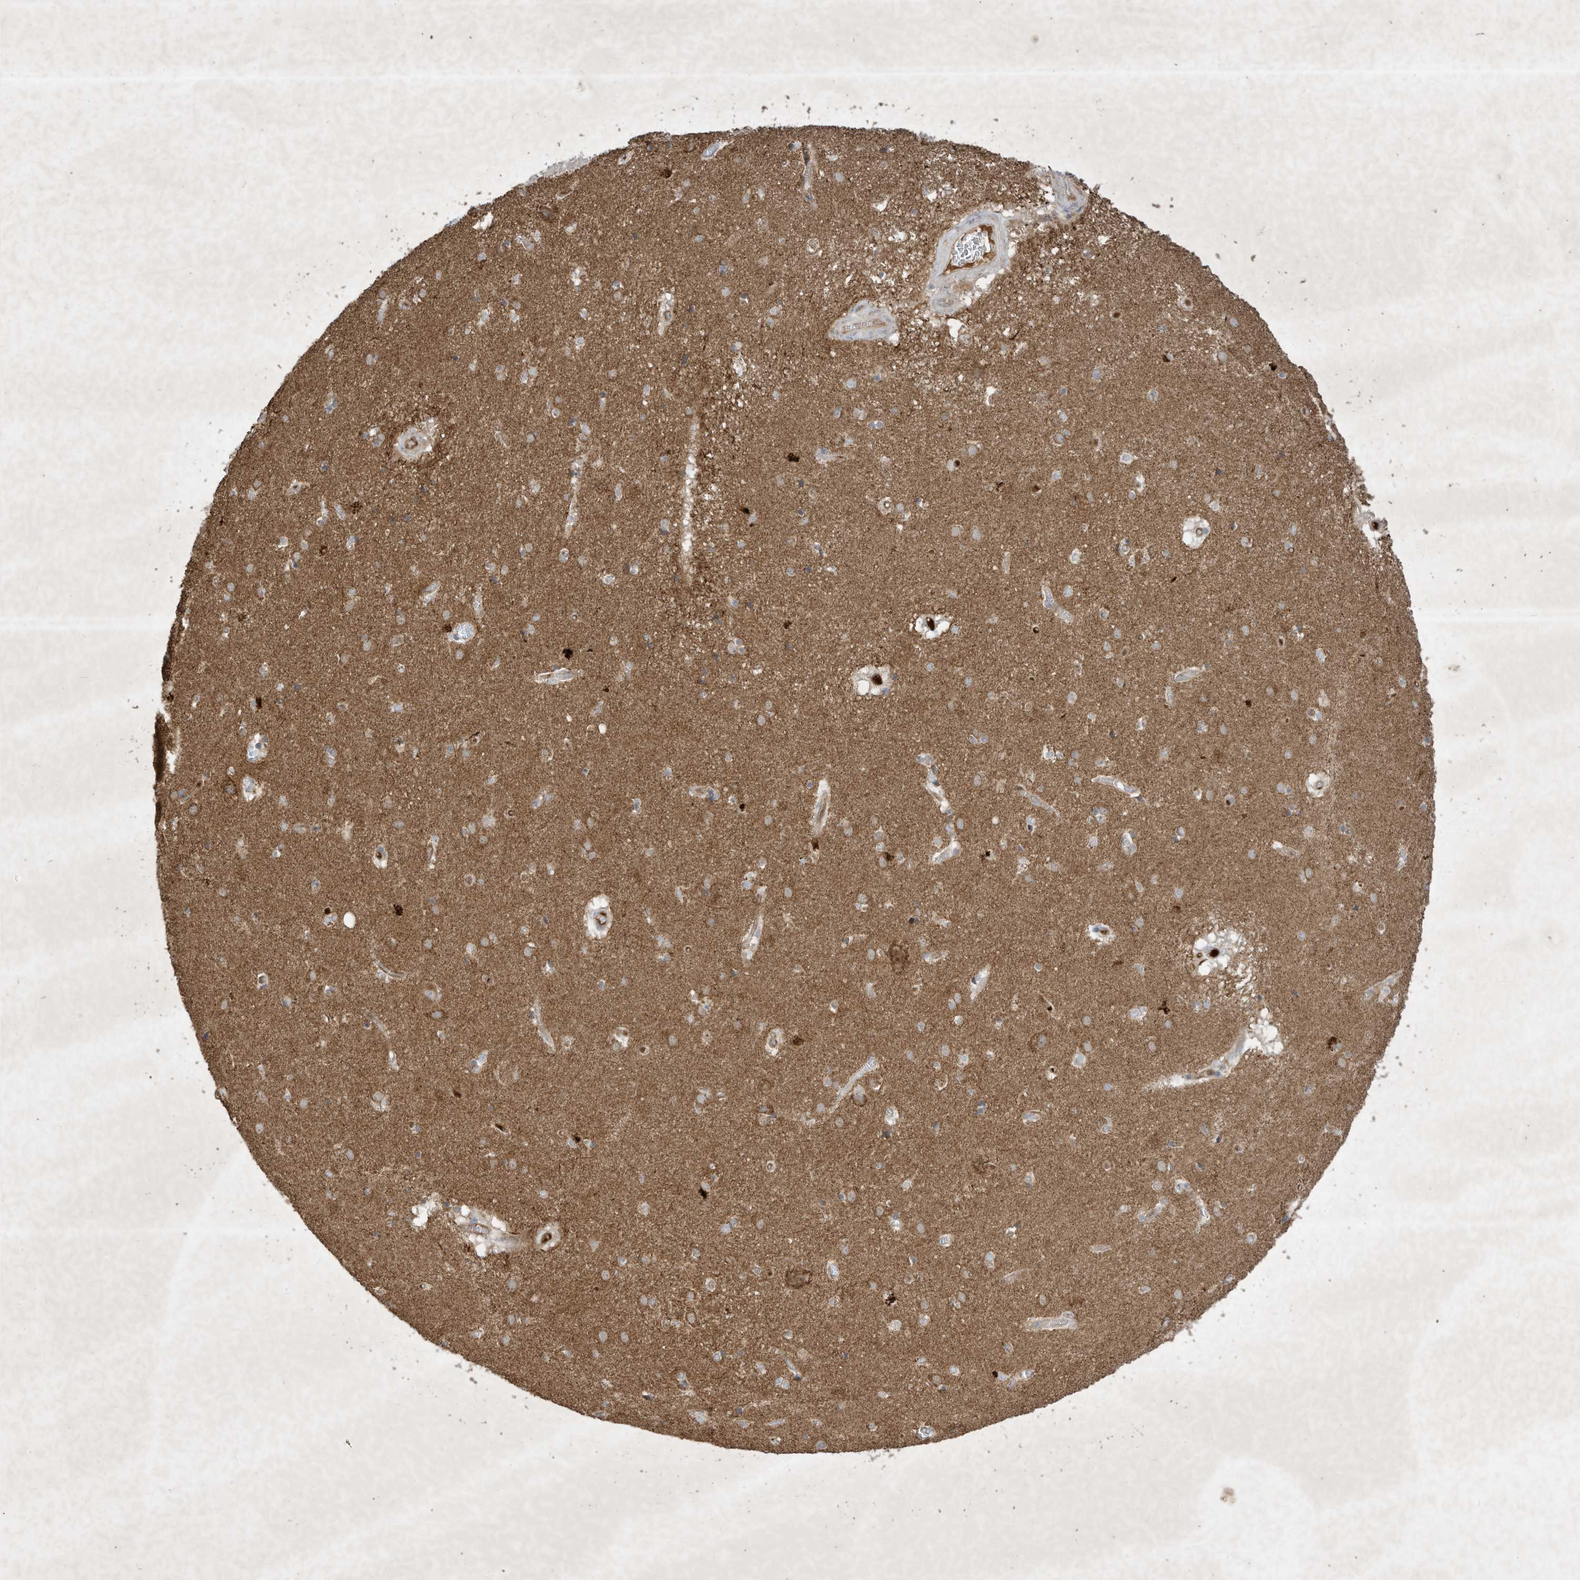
{"staining": {"intensity": "moderate", "quantity": "<25%", "location": "cytoplasmic/membranous"}, "tissue": "caudate", "cell_type": "Glial cells", "image_type": "normal", "snomed": [{"axis": "morphology", "description": "Normal tissue, NOS"}, {"axis": "topography", "description": "Lateral ventricle wall"}], "caption": "Caudate stained with DAB (3,3'-diaminobenzidine) IHC exhibits low levels of moderate cytoplasmic/membranous expression in about <25% of glial cells.", "gene": "SYNJ2", "patient": {"sex": "male", "age": 70}}